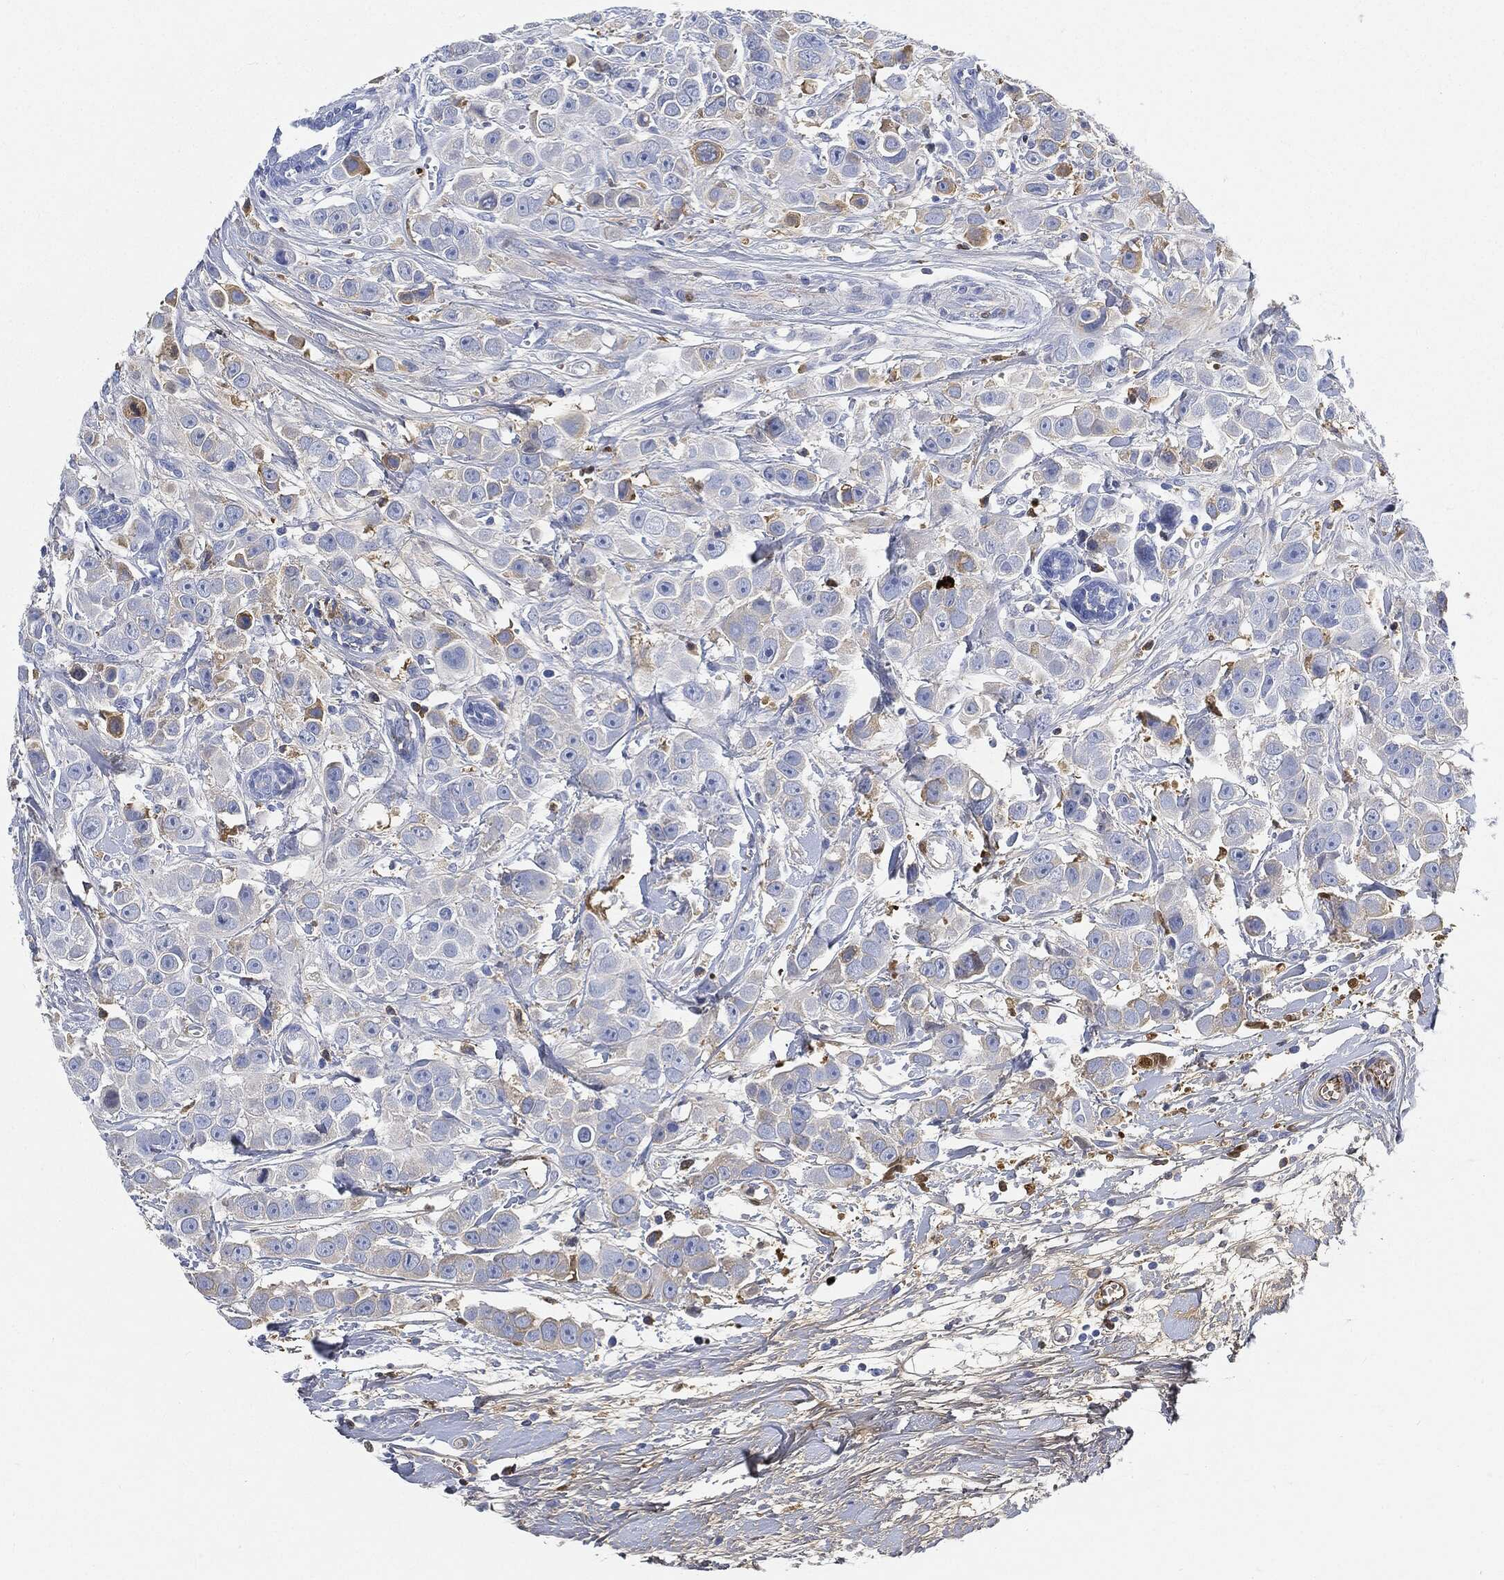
{"staining": {"intensity": "moderate", "quantity": "<25%", "location": "cytoplasmic/membranous"}, "tissue": "breast cancer", "cell_type": "Tumor cells", "image_type": "cancer", "snomed": [{"axis": "morphology", "description": "Duct carcinoma"}, {"axis": "topography", "description": "Breast"}], "caption": "A brown stain highlights moderate cytoplasmic/membranous positivity of a protein in invasive ductal carcinoma (breast) tumor cells. The protein of interest is stained brown, and the nuclei are stained in blue (DAB IHC with brightfield microscopy, high magnification).", "gene": "IGLV6-57", "patient": {"sex": "female", "age": 35}}